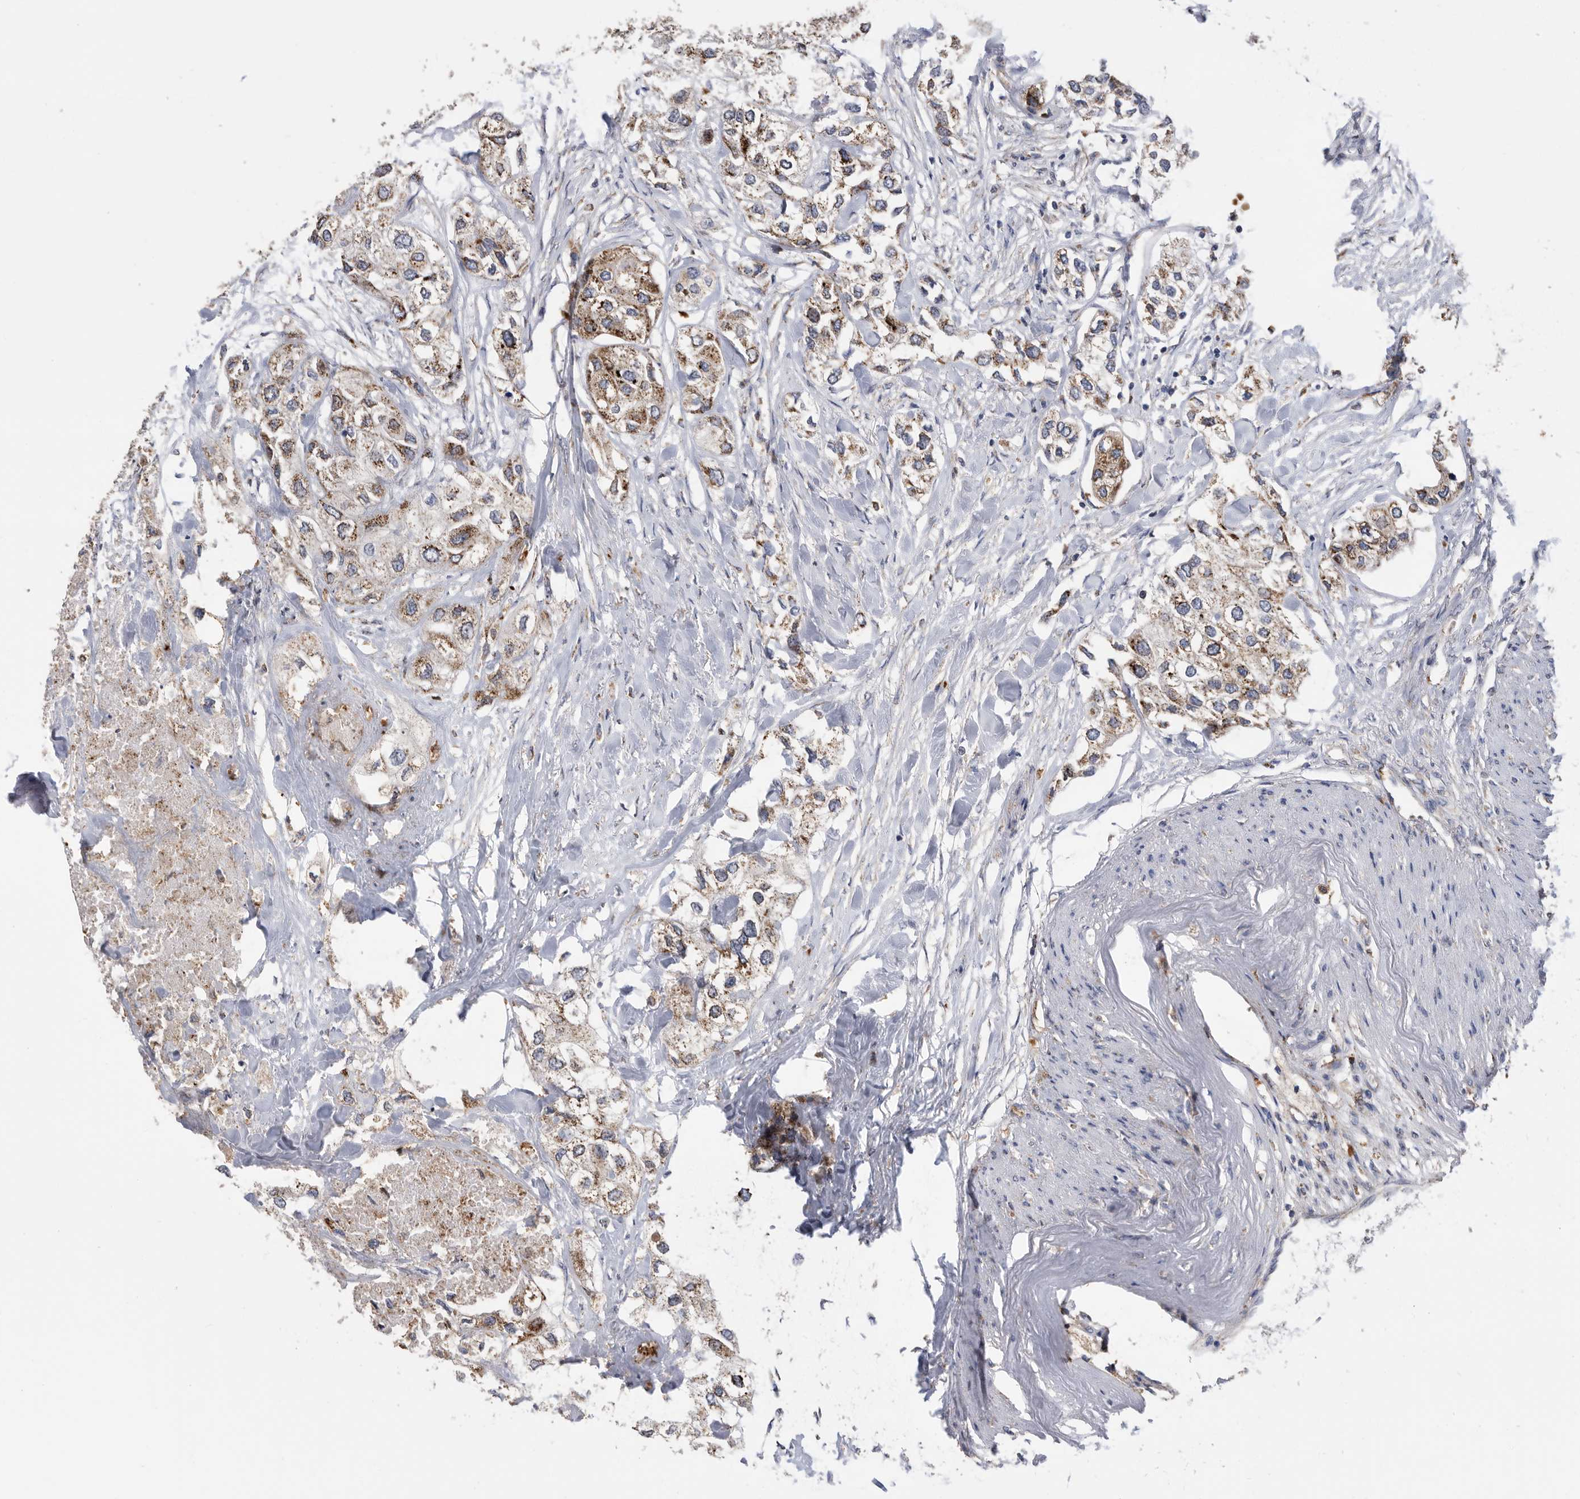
{"staining": {"intensity": "moderate", "quantity": ">75%", "location": "cytoplasmic/membranous"}, "tissue": "urothelial cancer", "cell_type": "Tumor cells", "image_type": "cancer", "snomed": [{"axis": "morphology", "description": "Urothelial carcinoma, High grade"}, {"axis": "topography", "description": "Urinary bladder"}], "caption": "This micrograph demonstrates IHC staining of high-grade urothelial carcinoma, with medium moderate cytoplasmic/membranous staining in approximately >75% of tumor cells.", "gene": "CRISPLD2", "patient": {"sex": "male", "age": 64}}